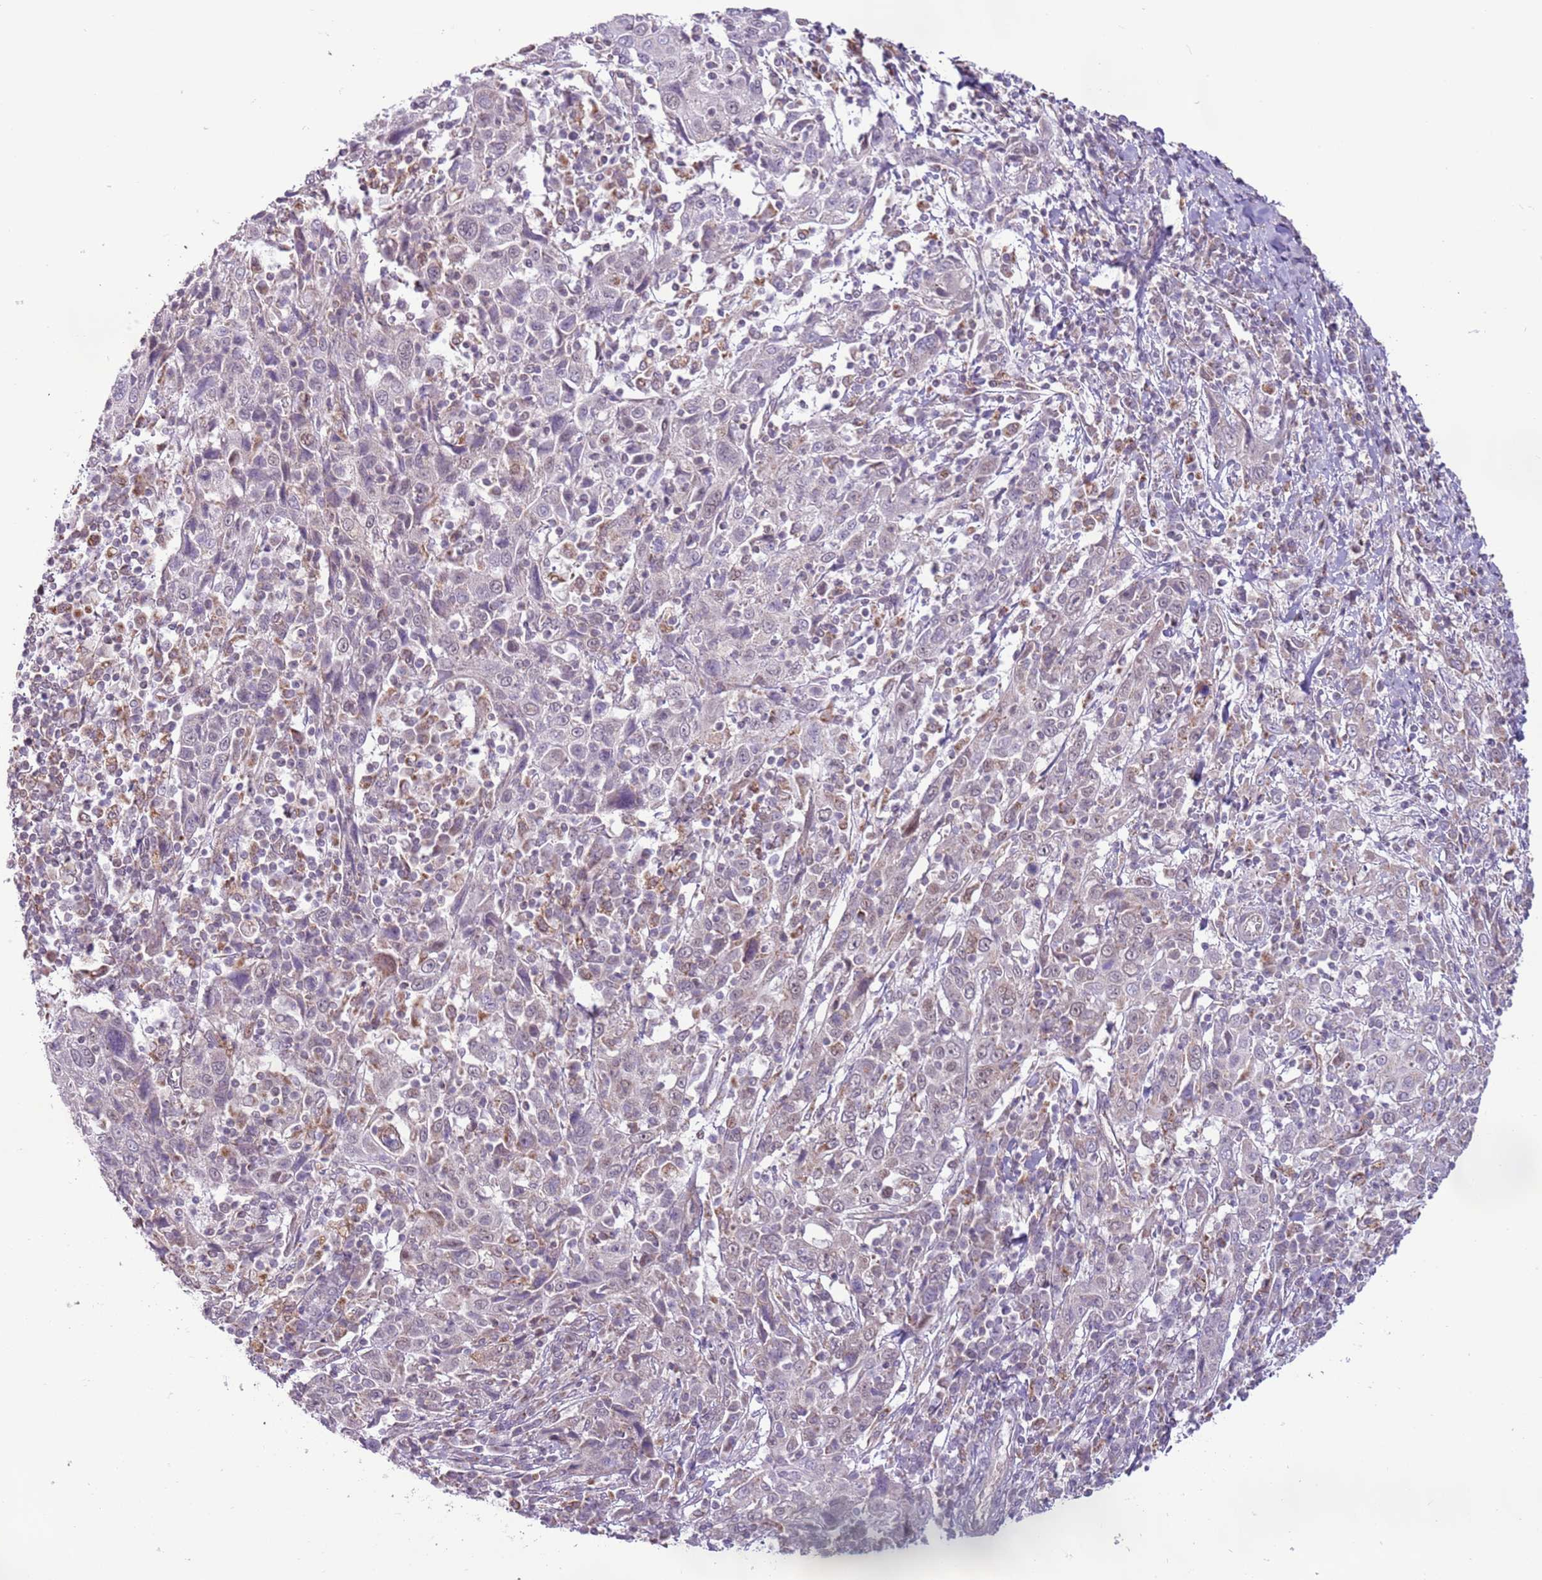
{"staining": {"intensity": "moderate", "quantity": "<25%", "location": "cytoplasmic/membranous"}, "tissue": "cervical cancer", "cell_type": "Tumor cells", "image_type": "cancer", "snomed": [{"axis": "morphology", "description": "Squamous cell carcinoma, NOS"}, {"axis": "topography", "description": "Cervix"}], "caption": "This is a micrograph of IHC staining of cervical cancer (squamous cell carcinoma), which shows moderate positivity in the cytoplasmic/membranous of tumor cells.", "gene": "MLLT11", "patient": {"sex": "female", "age": 46}}